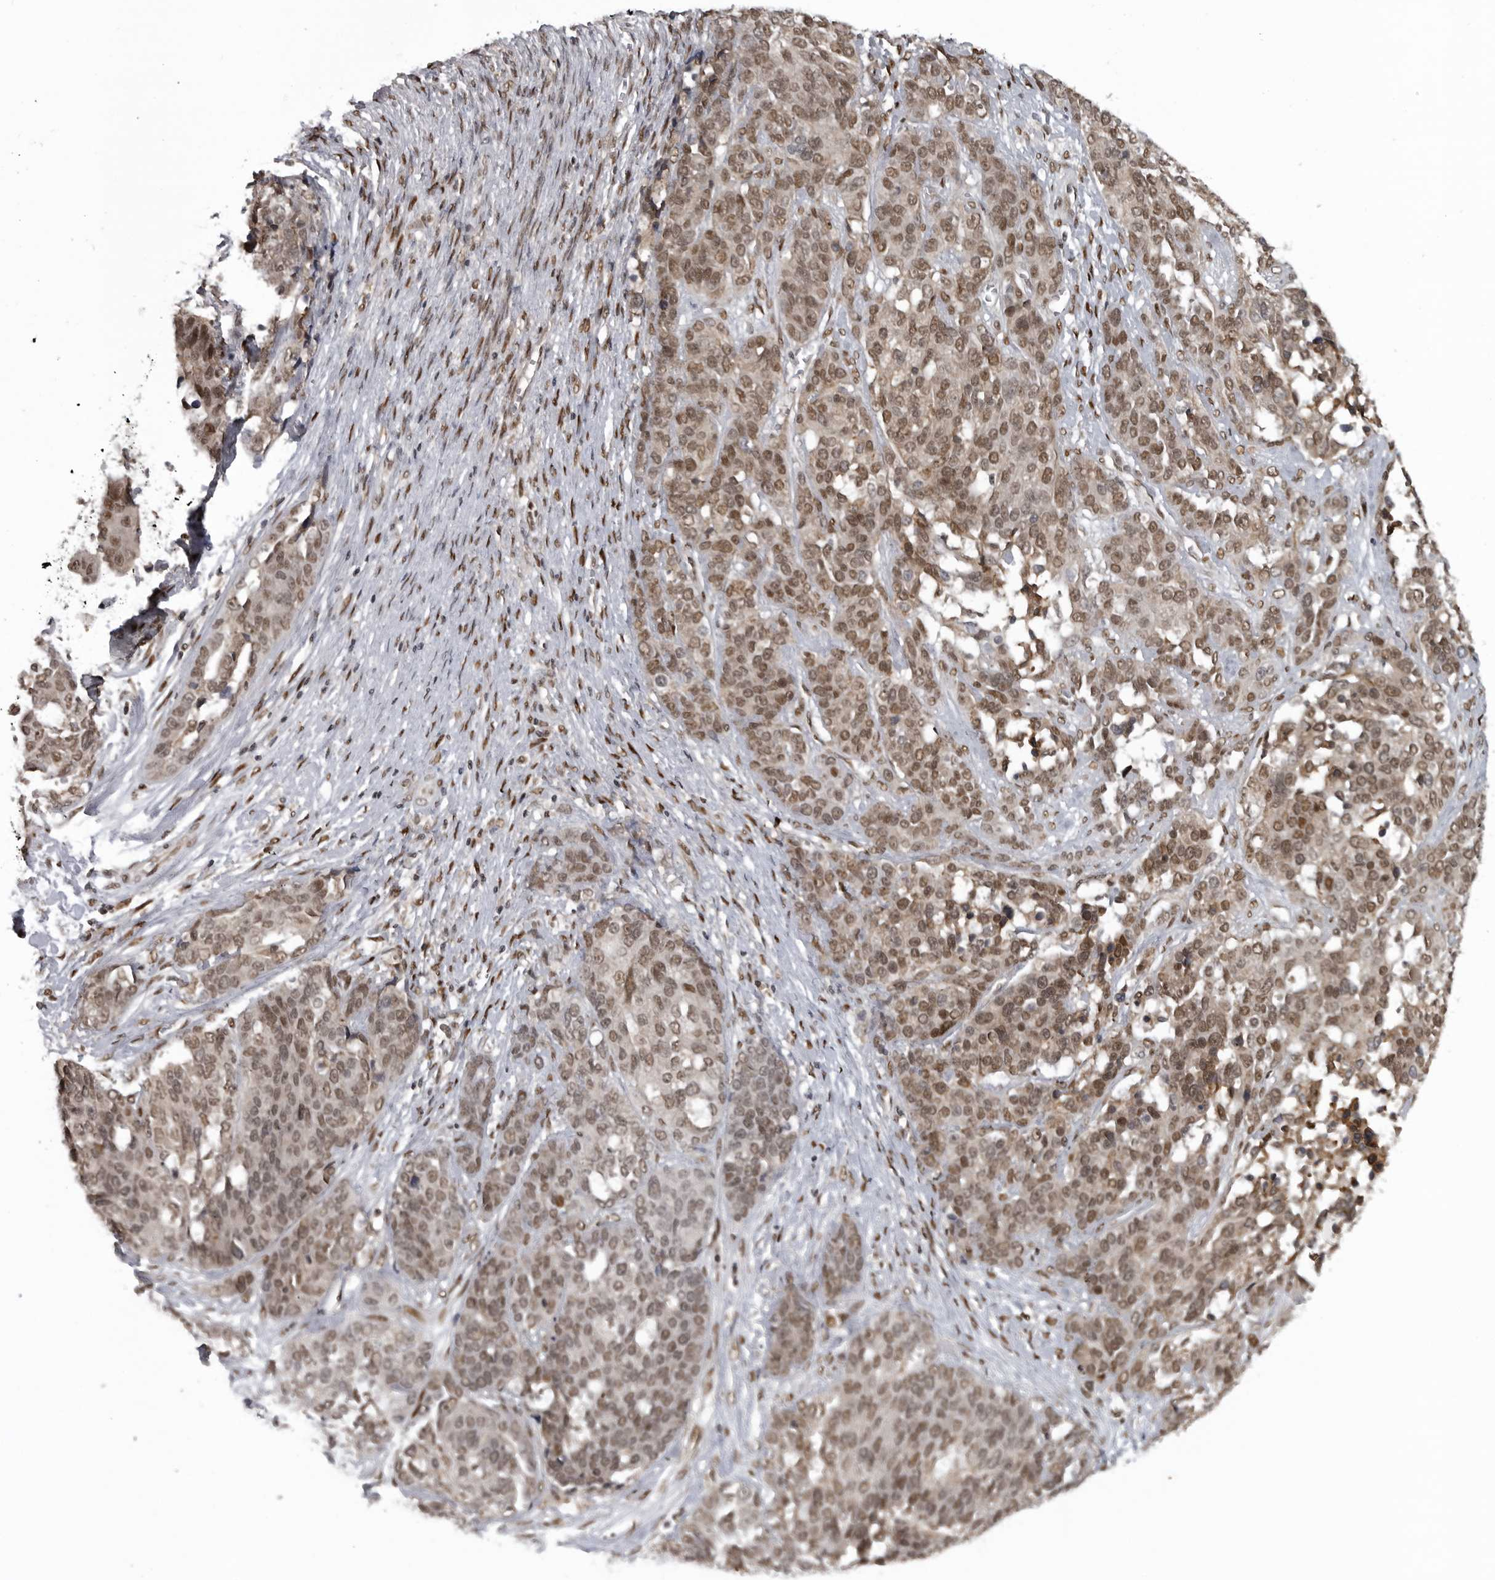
{"staining": {"intensity": "moderate", "quantity": ">75%", "location": "nuclear"}, "tissue": "ovarian cancer", "cell_type": "Tumor cells", "image_type": "cancer", "snomed": [{"axis": "morphology", "description": "Cystadenocarcinoma, serous, NOS"}, {"axis": "topography", "description": "Ovary"}], "caption": "This histopathology image displays serous cystadenocarcinoma (ovarian) stained with IHC to label a protein in brown. The nuclear of tumor cells show moderate positivity for the protein. Nuclei are counter-stained blue.", "gene": "C8orf58", "patient": {"sex": "female", "age": 44}}